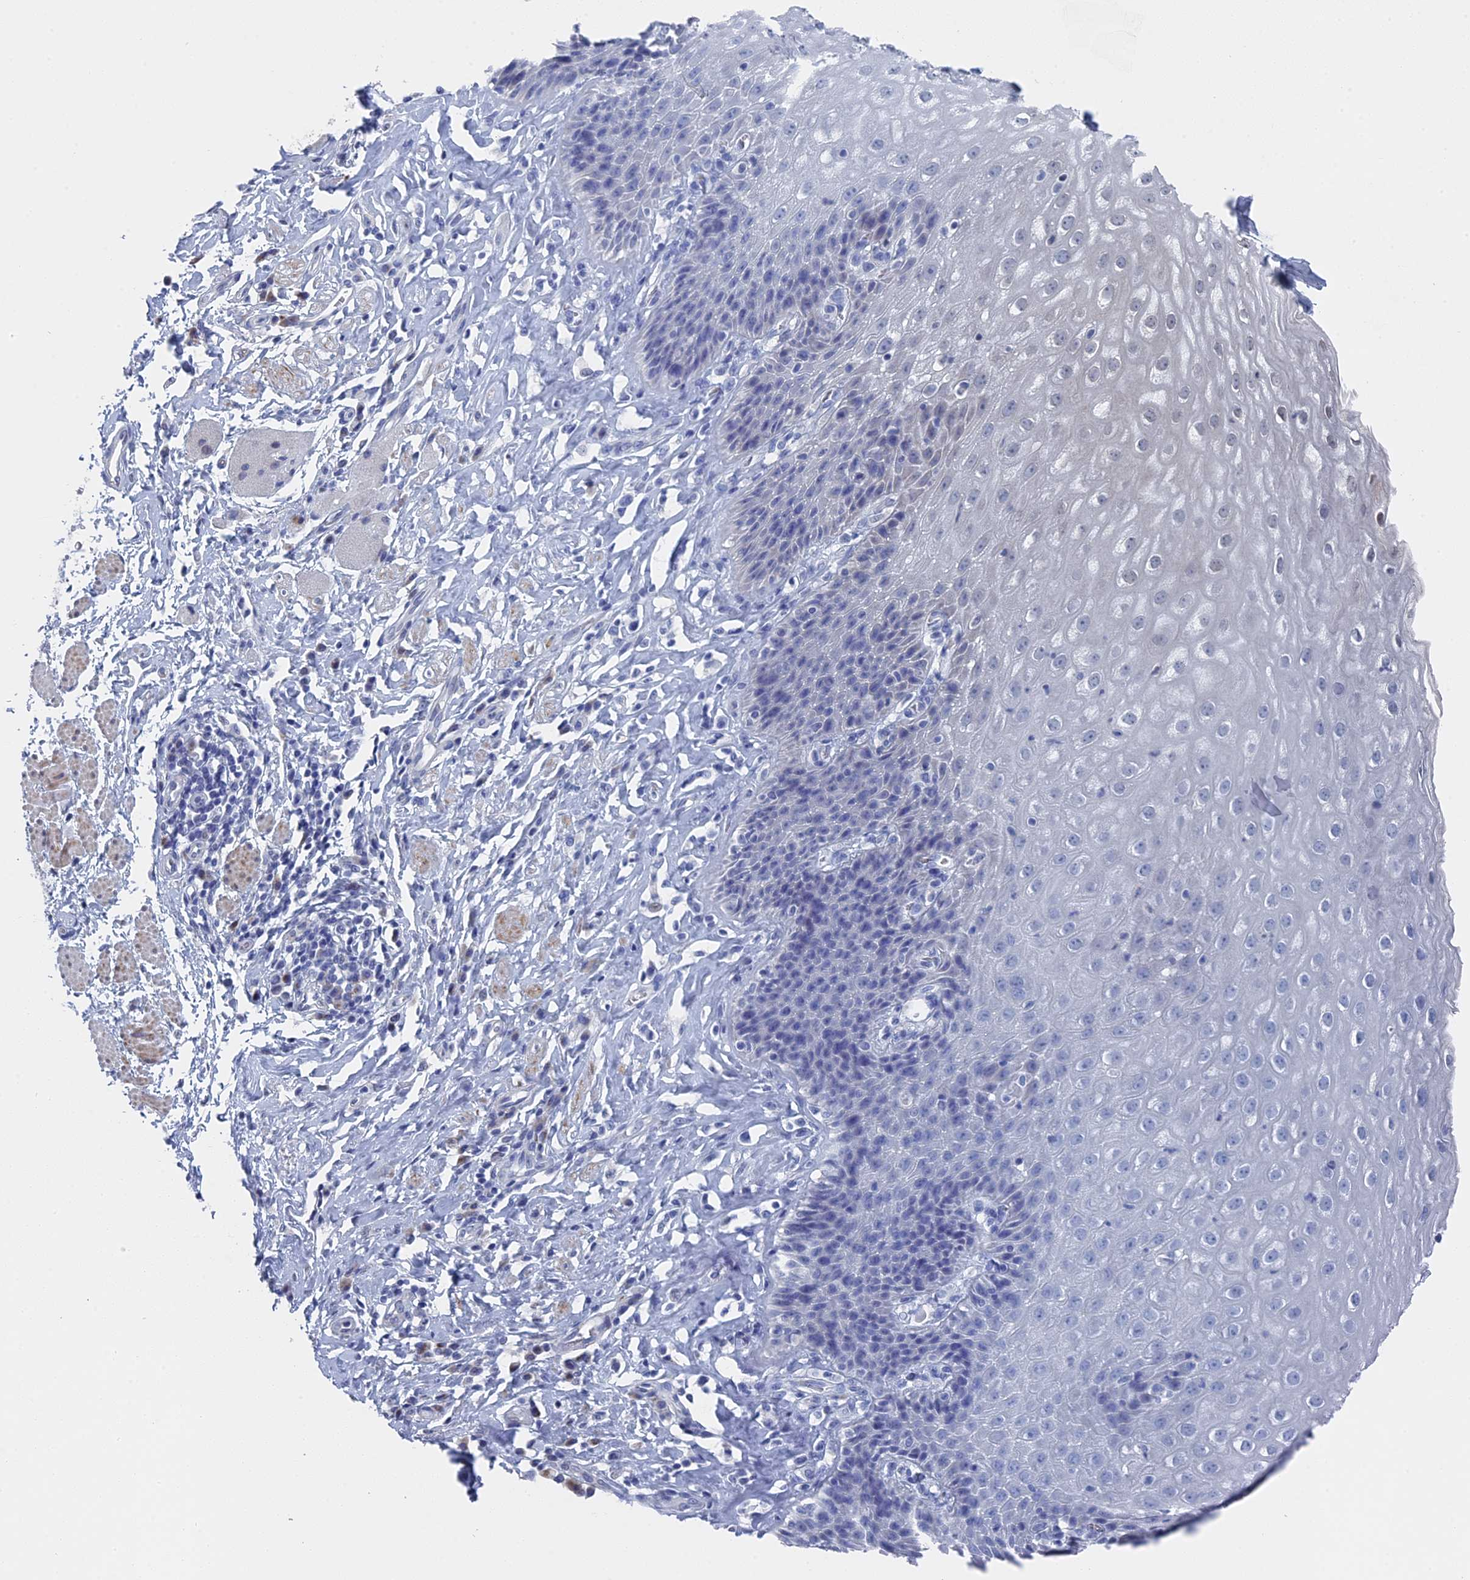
{"staining": {"intensity": "weak", "quantity": "25%-75%", "location": "nuclear"}, "tissue": "esophagus", "cell_type": "Squamous epithelial cells", "image_type": "normal", "snomed": [{"axis": "morphology", "description": "Normal tissue, NOS"}, {"axis": "topography", "description": "Esophagus"}], "caption": "The photomicrograph demonstrates a brown stain indicating the presence of a protein in the nuclear of squamous epithelial cells in esophagus. (DAB IHC, brown staining for protein, blue staining for nuclei).", "gene": "MTRF1", "patient": {"sex": "female", "age": 61}}